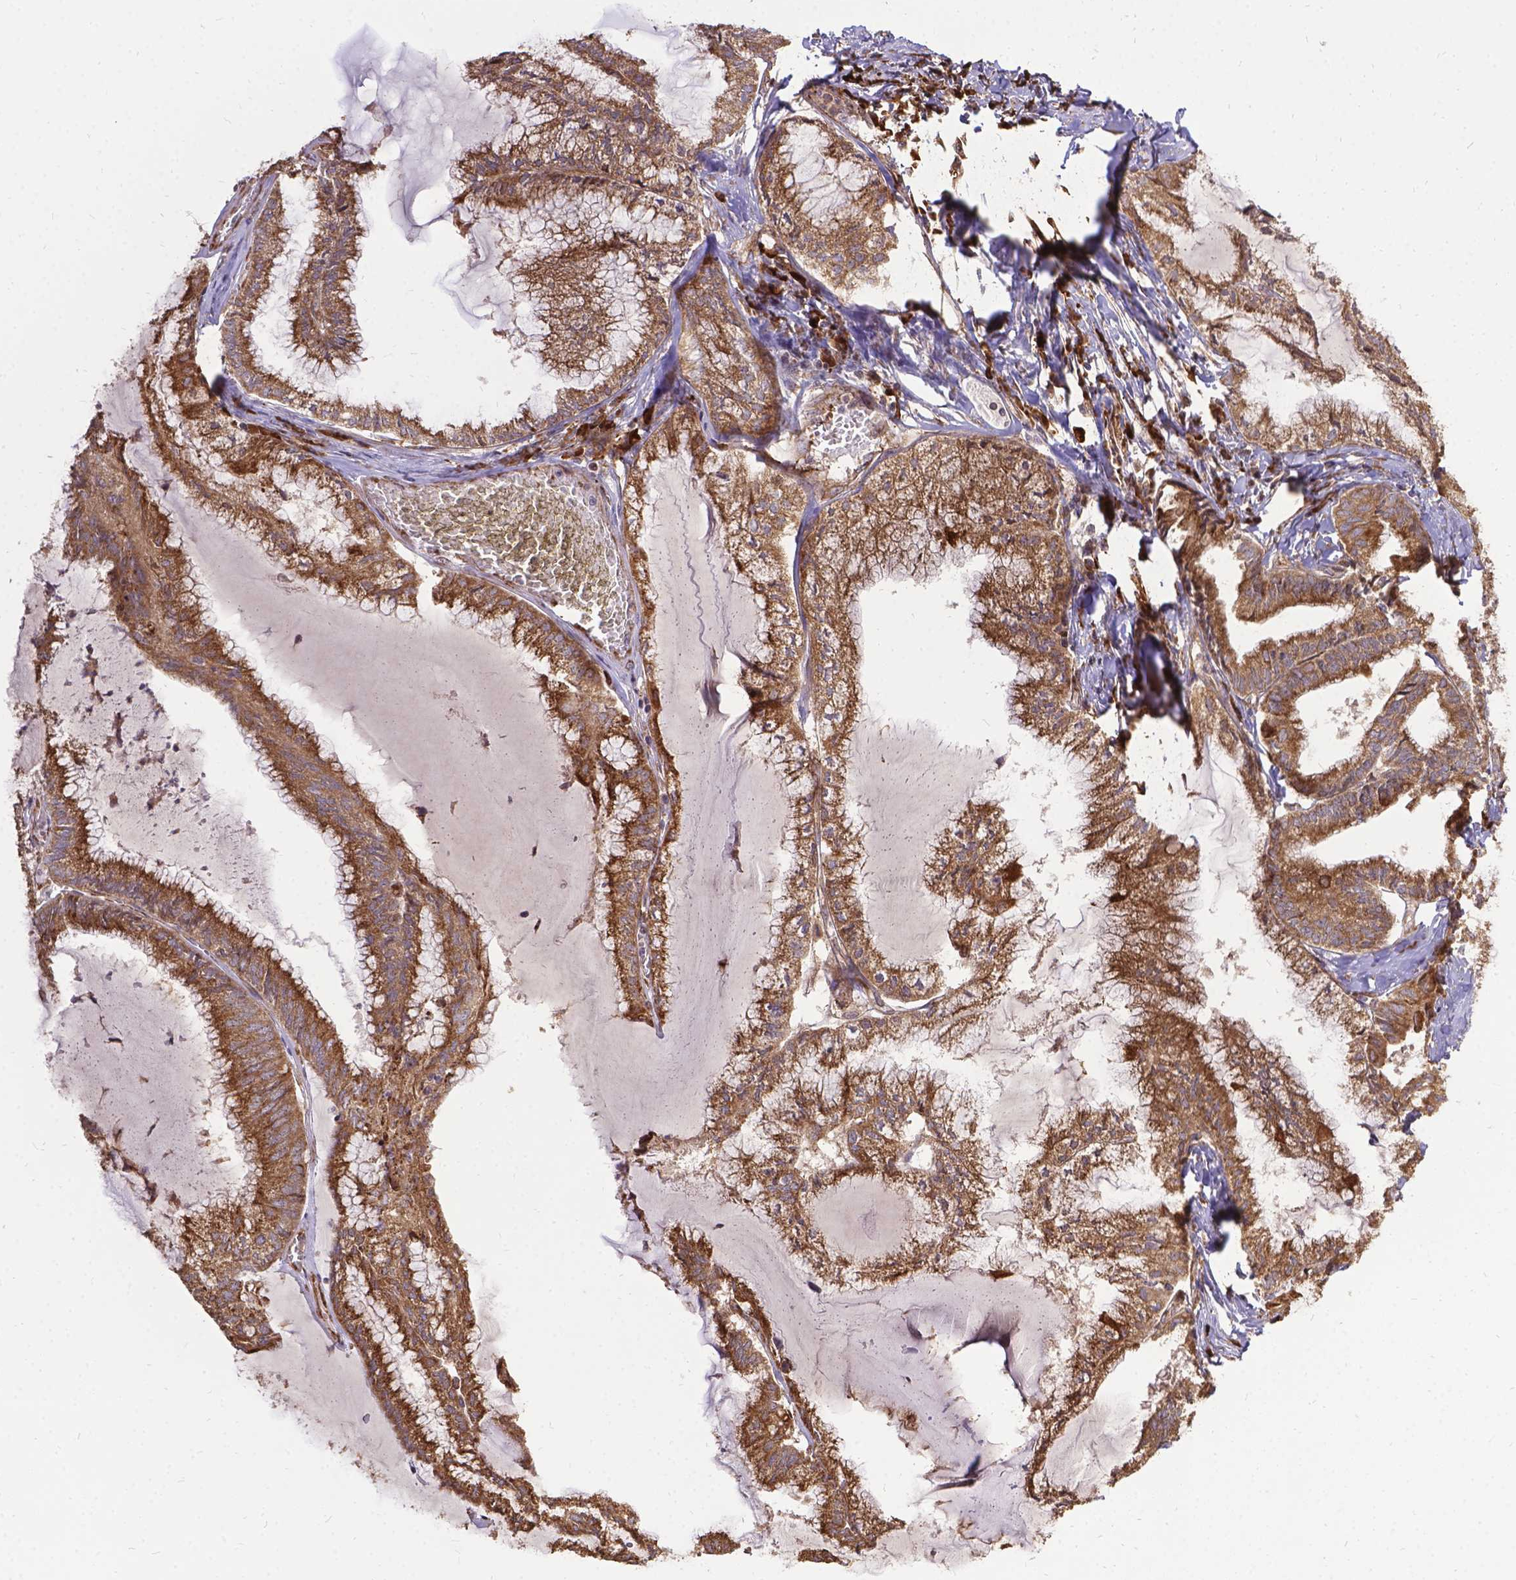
{"staining": {"intensity": "moderate", "quantity": ">75%", "location": "cytoplasmic/membranous"}, "tissue": "endometrial cancer", "cell_type": "Tumor cells", "image_type": "cancer", "snomed": [{"axis": "morphology", "description": "Carcinoma, NOS"}, {"axis": "topography", "description": "Endometrium"}], "caption": "This is an image of immunohistochemistry (IHC) staining of endometrial carcinoma, which shows moderate positivity in the cytoplasmic/membranous of tumor cells.", "gene": "DENND6A", "patient": {"sex": "female", "age": 62}}